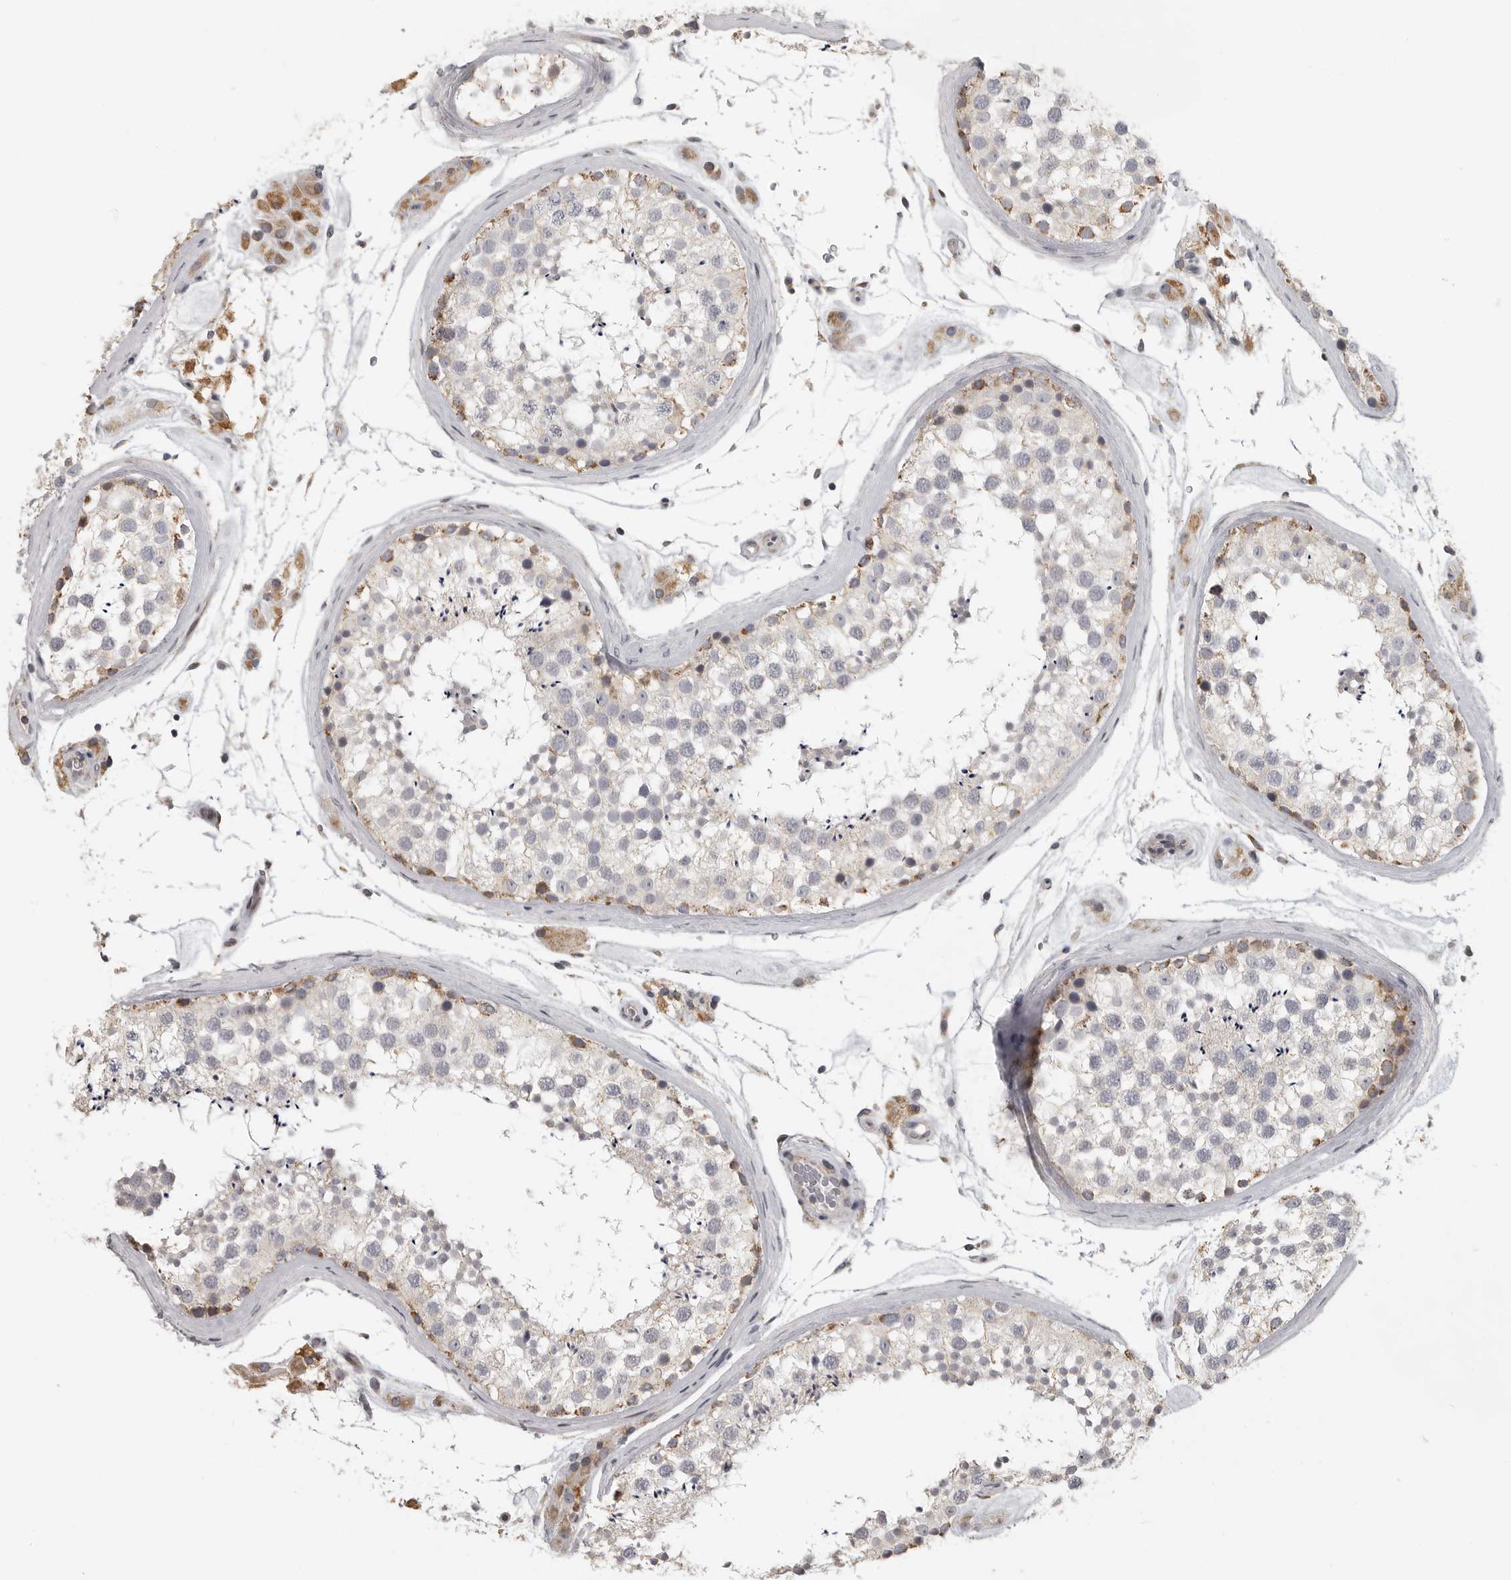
{"staining": {"intensity": "moderate", "quantity": "<25%", "location": "cytoplasmic/membranous"}, "tissue": "testis", "cell_type": "Cells in seminiferous ducts", "image_type": "normal", "snomed": [{"axis": "morphology", "description": "Normal tissue, NOS"}, {"axis": "topography", "description": "Testis"}], "caption": "Immunohistochemistry (IHC) staining of unremarkable testis, which exhibits low levels of moderate cytoplasmic/membranous positivity in approximately <25% of cells in seminiferous ducts indicating moderate cytoplasmic/membranous protein staining. The staining was performed using DAB (brown) for protein detection and nuclei were counterstained in hematoxylin (blue).", "gene": "RXFP3", "patient": {"sex": "male", "age": 46}}